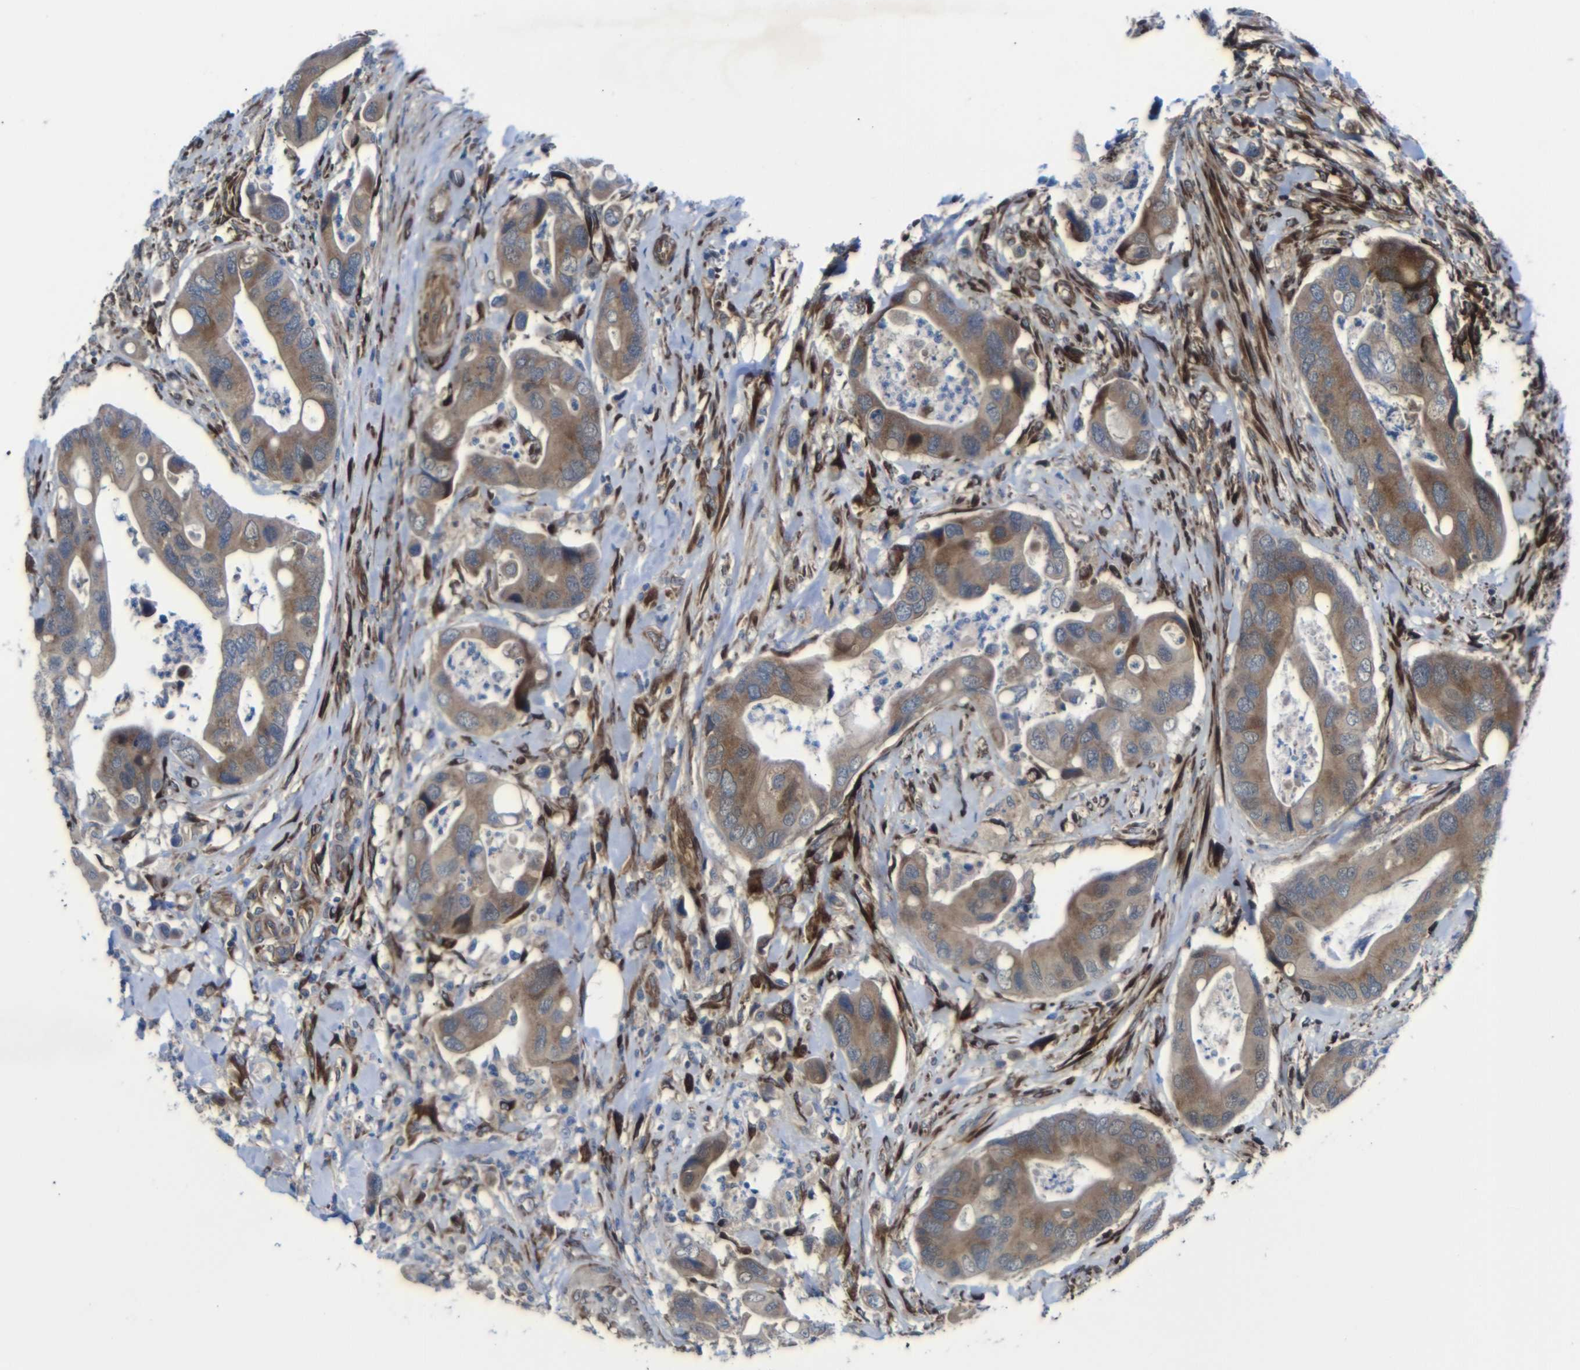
{"staining": {"intensity": "moderate", "quantity": ">75%", "location": "cytoplasmic/membranous"}, "tissue": "colorectal cancer", "cell_type": "Tumor cells", "image_type": "cancer", "snomed": [{"axis": "morphology", "description": "Adenocarcinoma, NOS"}, {"axis": "topography", "description": "Rectum"}], "caption": "Adenocarcinoma (colorectal) was stained to show a protein in brown. There is medium levels of moderate cytoplasmic/membranous staining in about >75% of tumor cells.", "gene": "PARP14", "patient": {"sex": "female", "age": 57}}